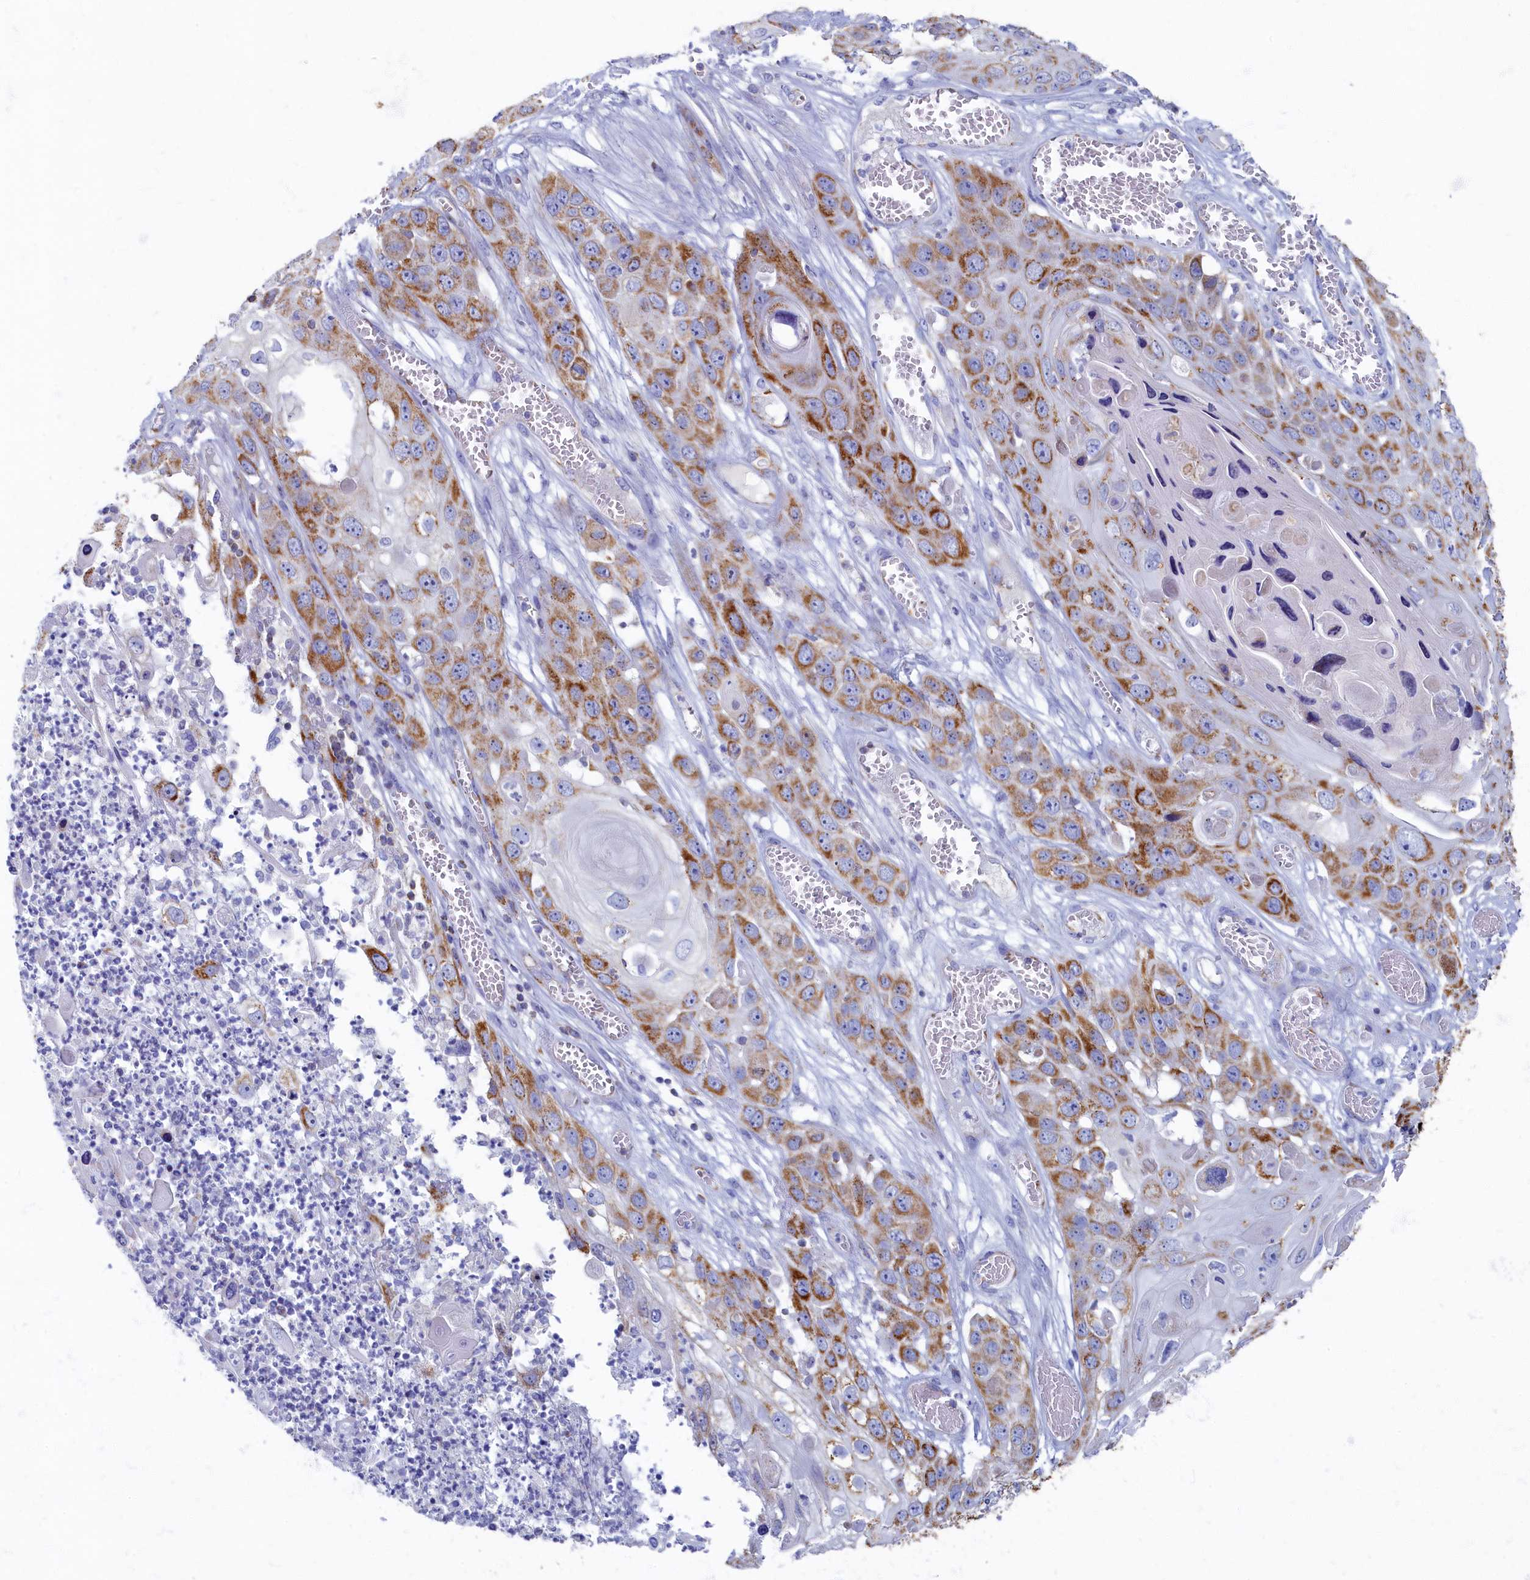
{"staining": {"intensity": "moderate", "quantity": ">75%", "location": "cytoplasmic/membranous"}, "tissue": "skin cancer", "cell_type": "Tumor cells", "image_type": "cancer", "snomed": [{"axis": "morphology", "description": "Squamous cell carcinoma, NOS"}, {"axis": "topography", "description": "Skin"}], "caption": "Skin squamous cell carcinoma stained for a protein shows moderate cytoplasmic/membranous positivity in tumor cells. The staining is performed using DAB (3,3'-diaminobenzidine) brown chromogen to label protein expression. The nuclei are counter-stained blue using hematoxylin.", "gene": "OCIAD2", "patient": {"sex": "male", "age": 55}}